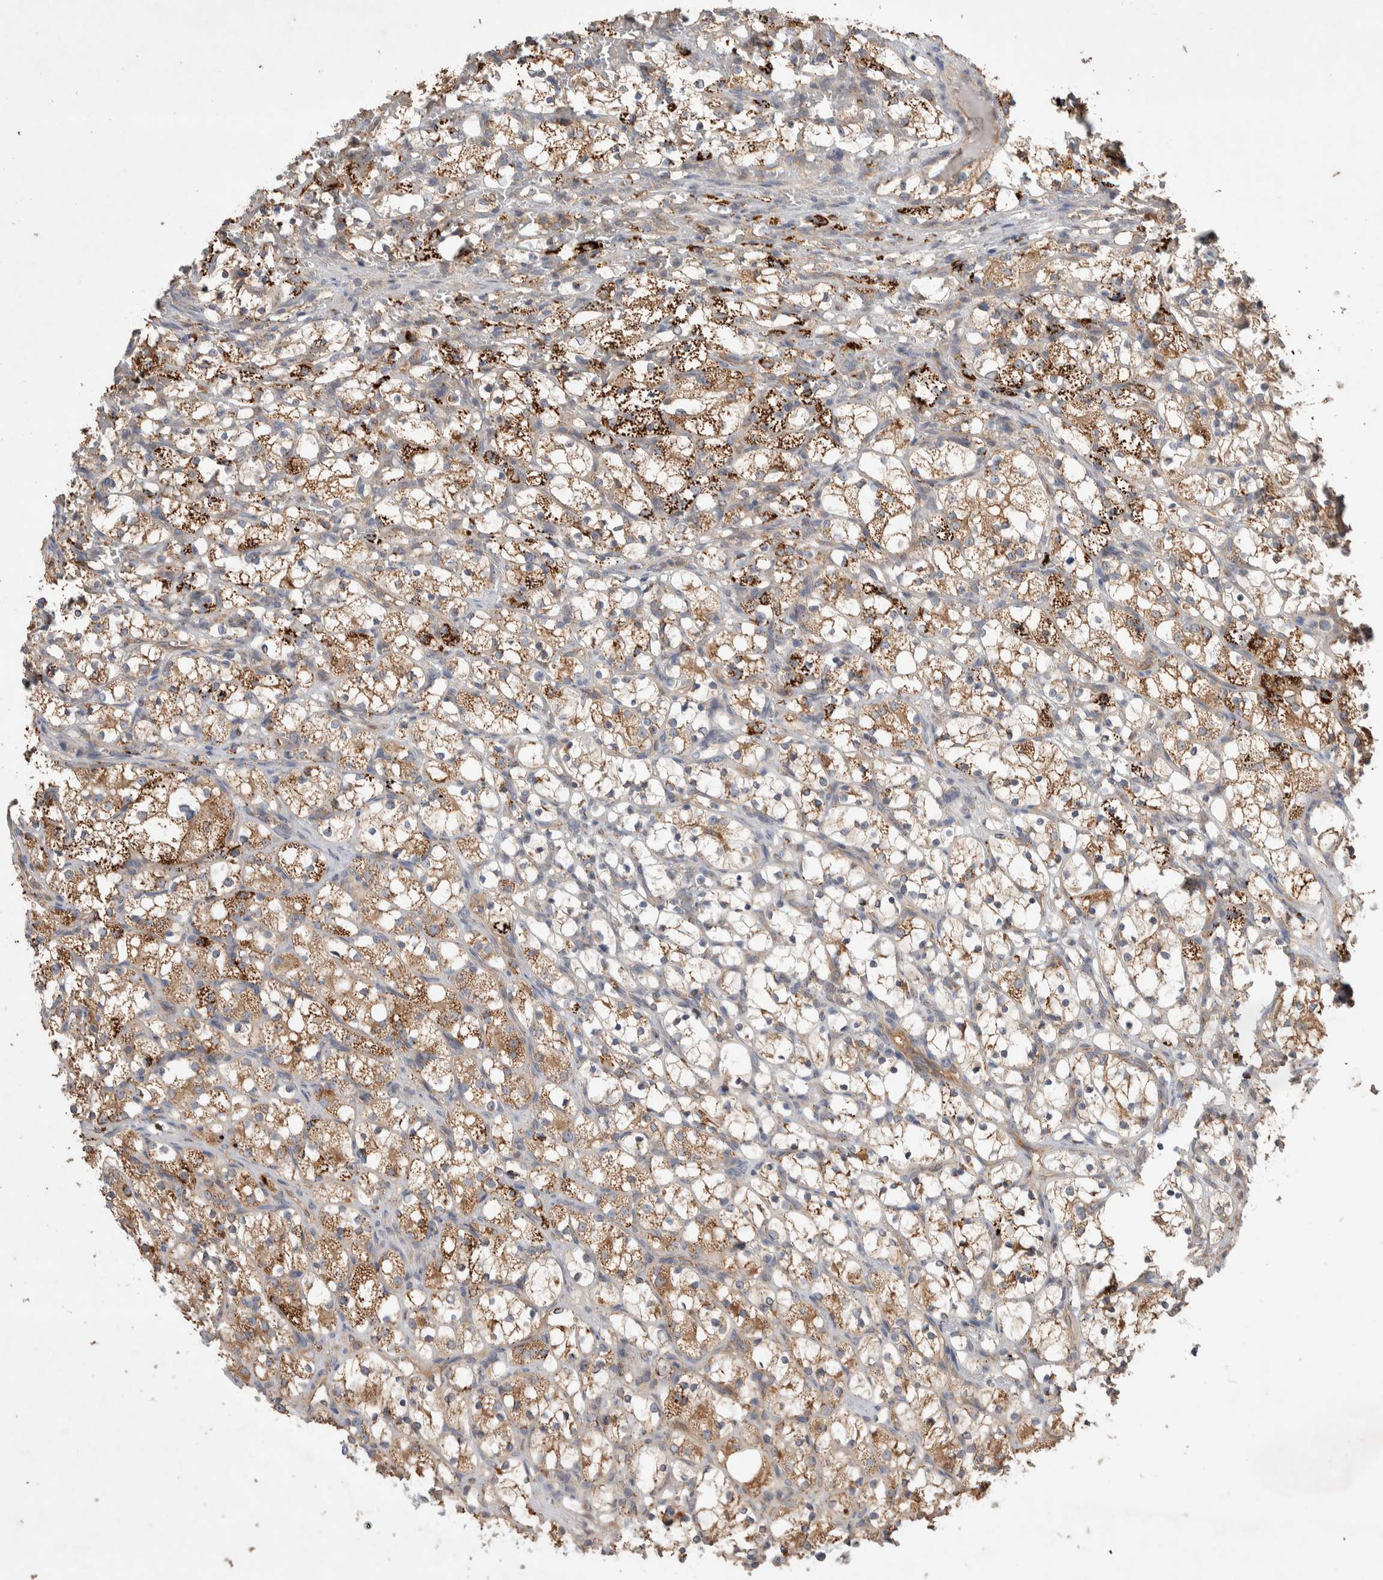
{"staining": {"intensity": "moderate", "quantity": ">75%", "location": "cytoplasmic/membranous"}, "tissue": "renal cancer", "cell_type": "Tumor cells", "image_type": "cancer", "snomed": [{"axis": "morphology", "description": "Adenocarcinoma, NOS"}, {"axis": "topography", "description": "Kidney"}], "caption": "This photomicrograph demonstrates immunohistochemistry staining of adenocarcinoma (renal), with medium moderate cytoplasmic/membranous staining in about >75% of tumor cells.", "gene": "DEPTOR", "patient": {"sex": "female", "age": 69}}